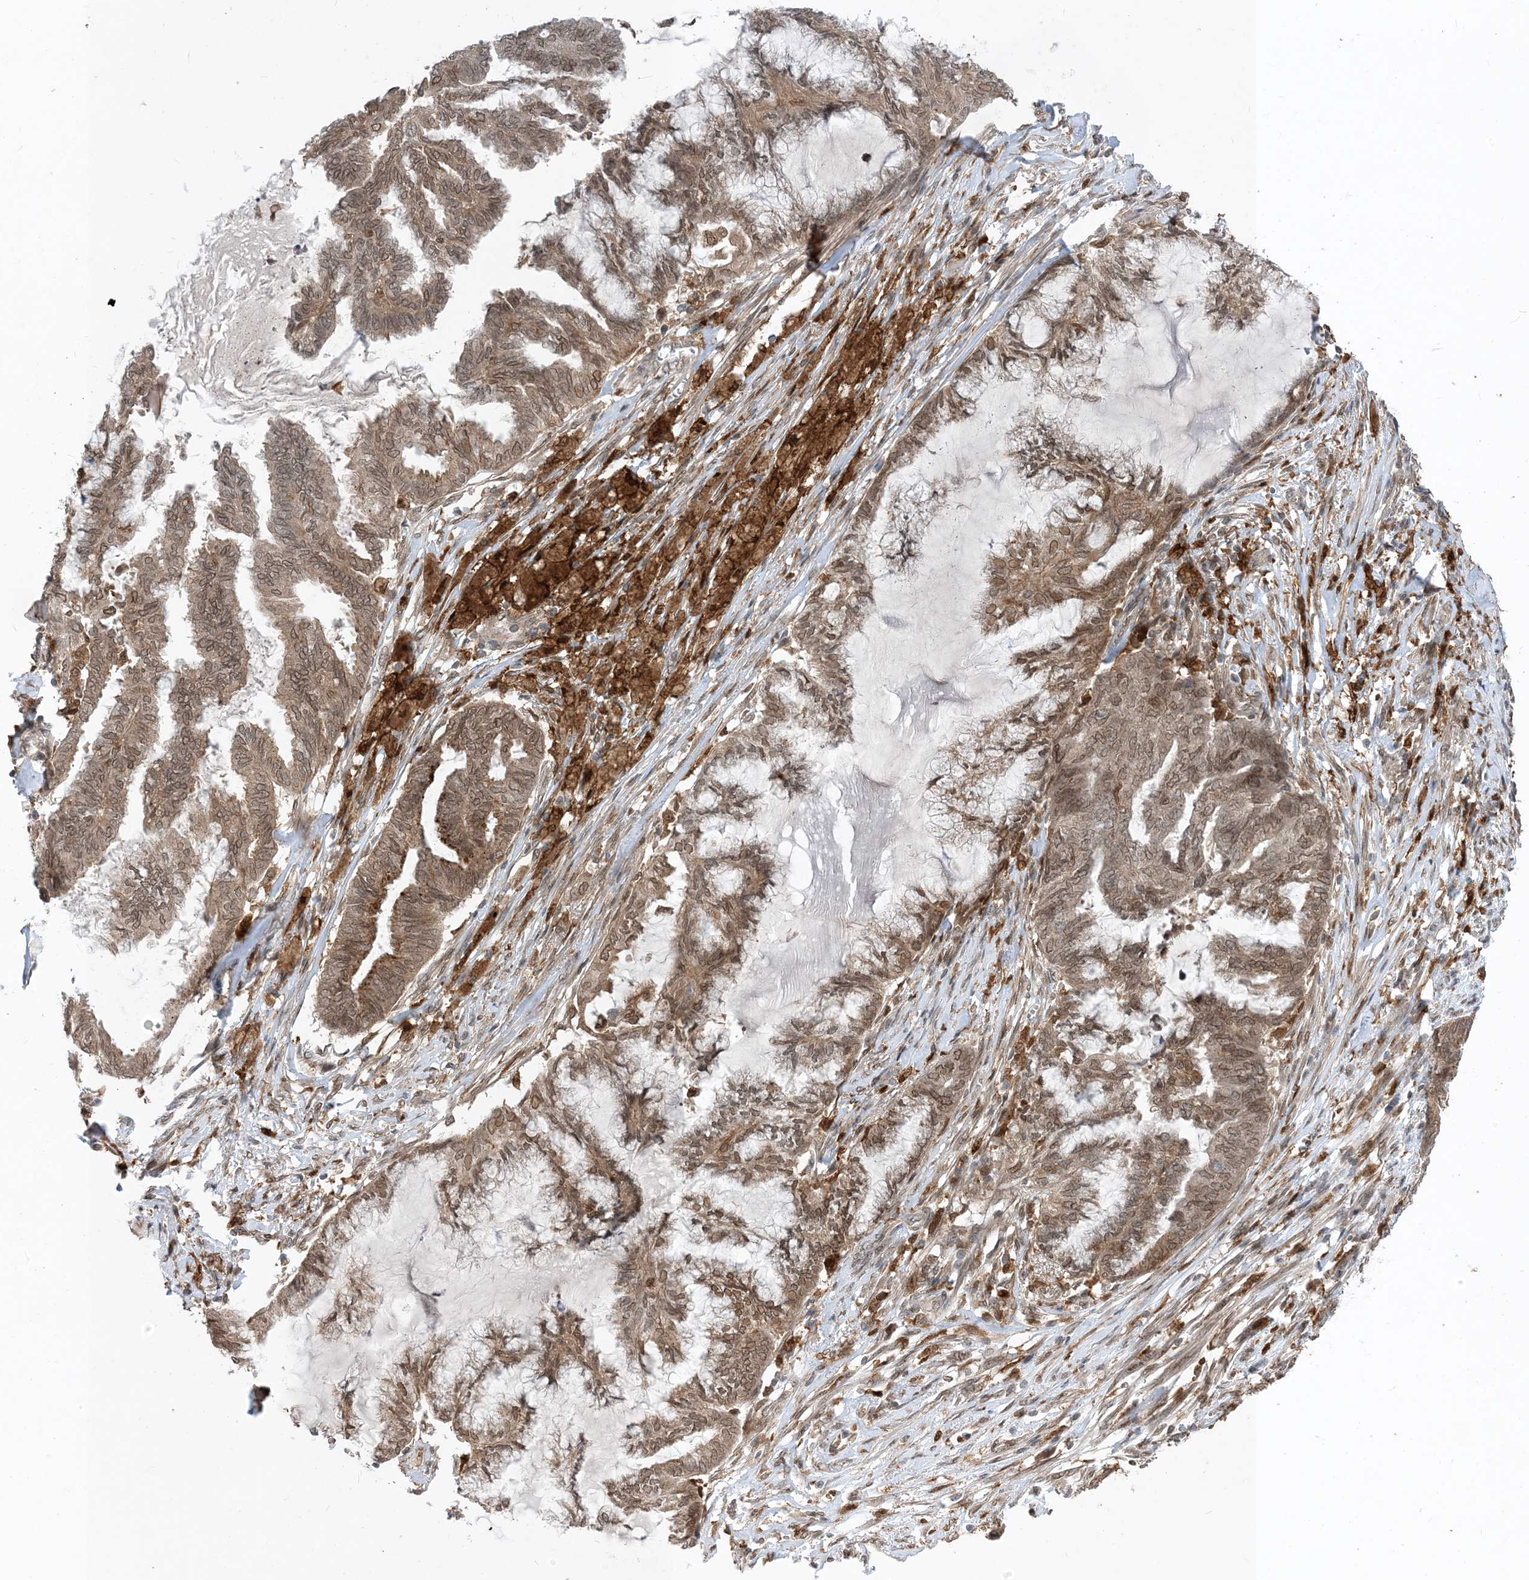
{"staining": {"intensity": "weak", "quantity": ">75%", "location": "cytoplasmic/membranous,nuclear"}, "tissue": "endometrial cancer", "cell_type": "Tumor cells", "image_type": "cancer", "snomed": [{"axis": "morphology", "description": "Adenocarcinoma, NOS"}, {"axis": "topography", "description": "Endometrium"}], "caption": "Endometrial cancer (adenocarcinoma) was stained to show a protein in brown. There is low levels of weak cytoplasmic/membranous and nuclear positivity in about >75% of tumor cells. Ihc stains the protein in brown and the nuclei are stained blue.", "gene": "NAGK", "patient": {"sex": "female", "age": 86}}